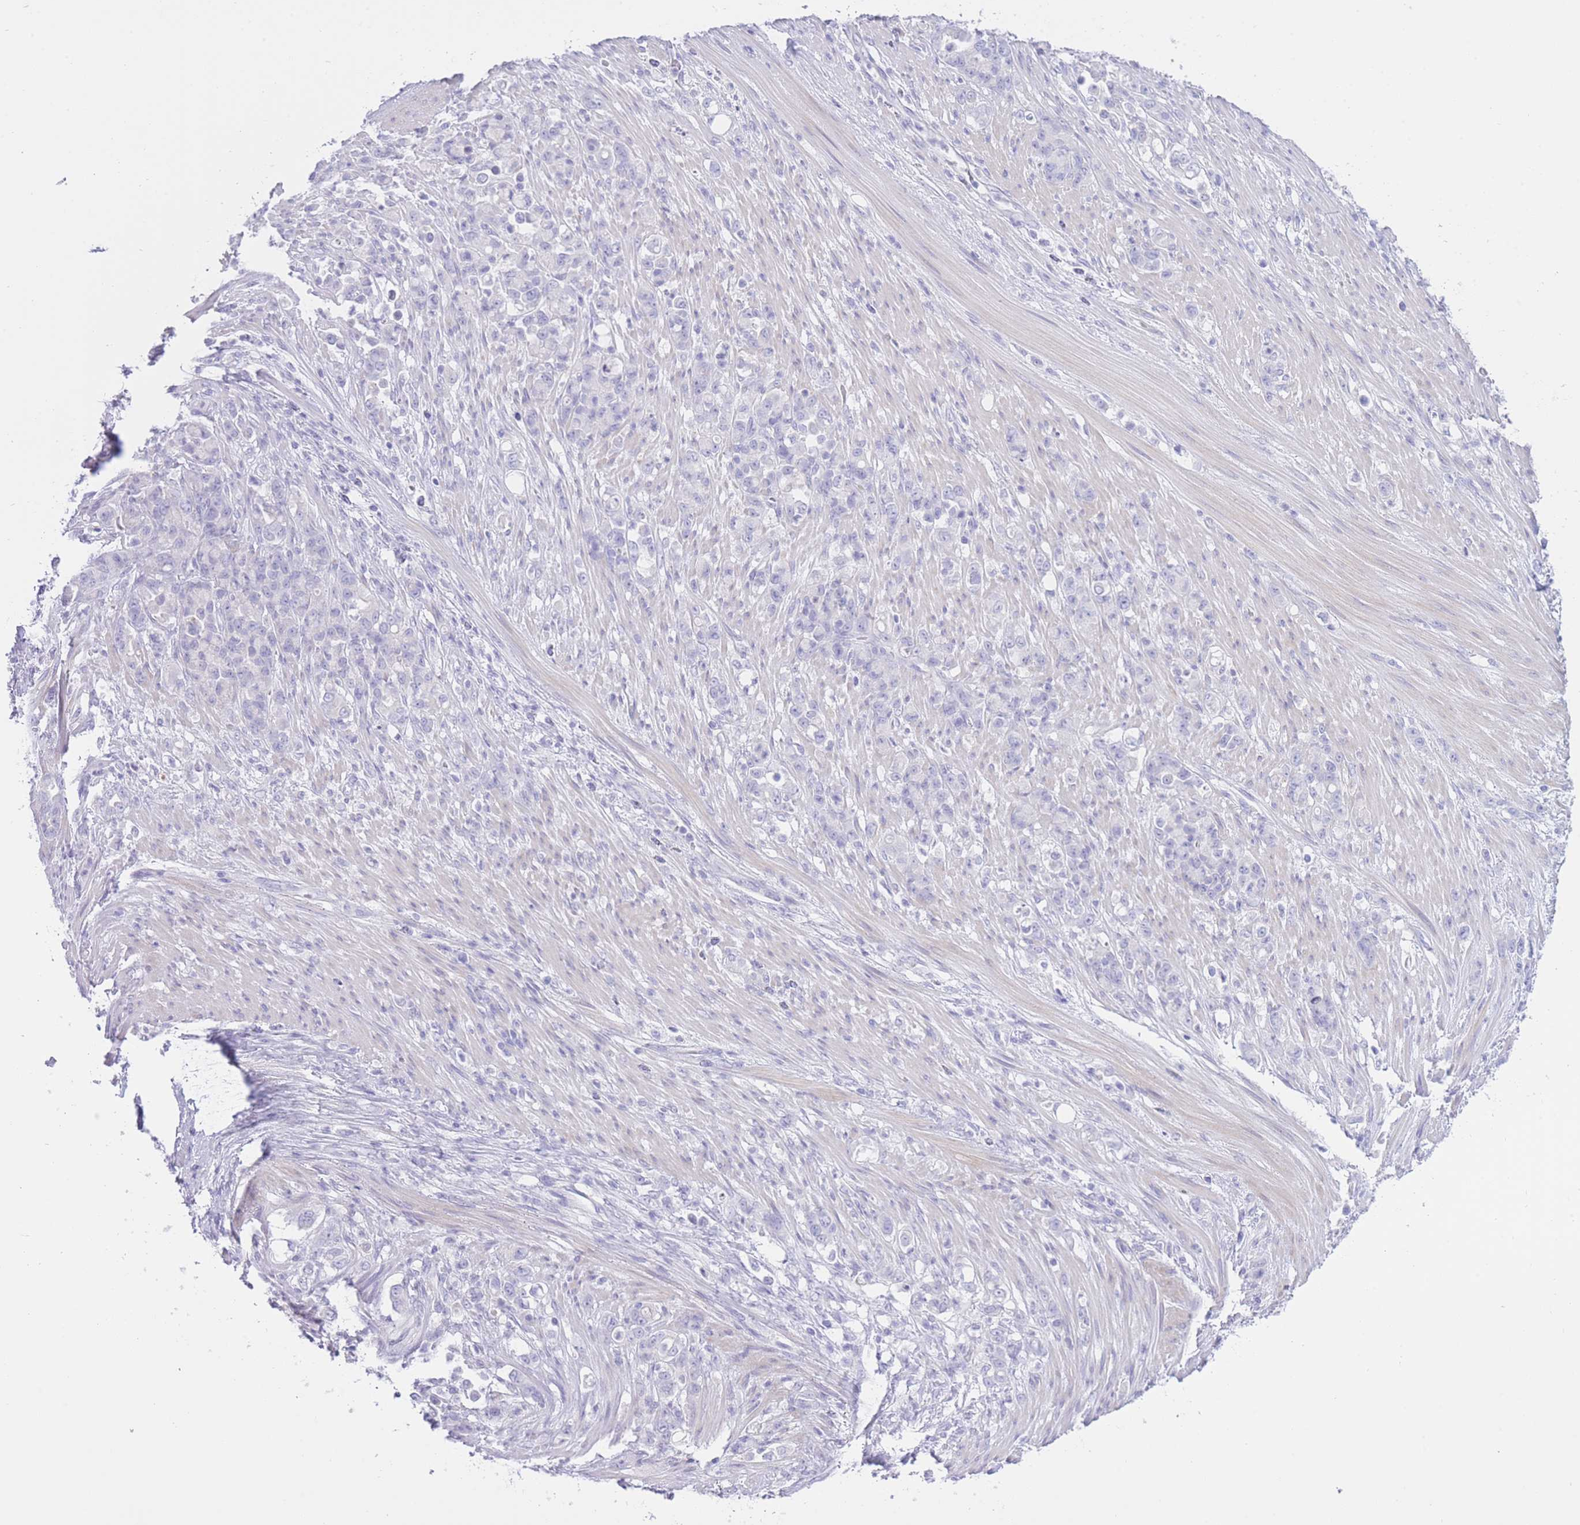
{"staining": {"intensity": "negative", "quantity": "none", "location": "none"}, "tissue": "stomach cancer", "cell_type": "Tumor cells", "image_type": "cancer", "snomed": [{"axis": "morphology", "description": "Normal tissue, NOS"}, {"axis": "morphology", "description": "Adenocarcinoma, NOS"}, {"axis": "topography", "description": "Stomach"}], "caption": "The immunohistochemistry histopathology image has no significant expression in tumor cells of stomach cancer (adenocarcinoma) tissue.", "gene": "ZNF212", "patient": {"sex": "female", "age": 79}}